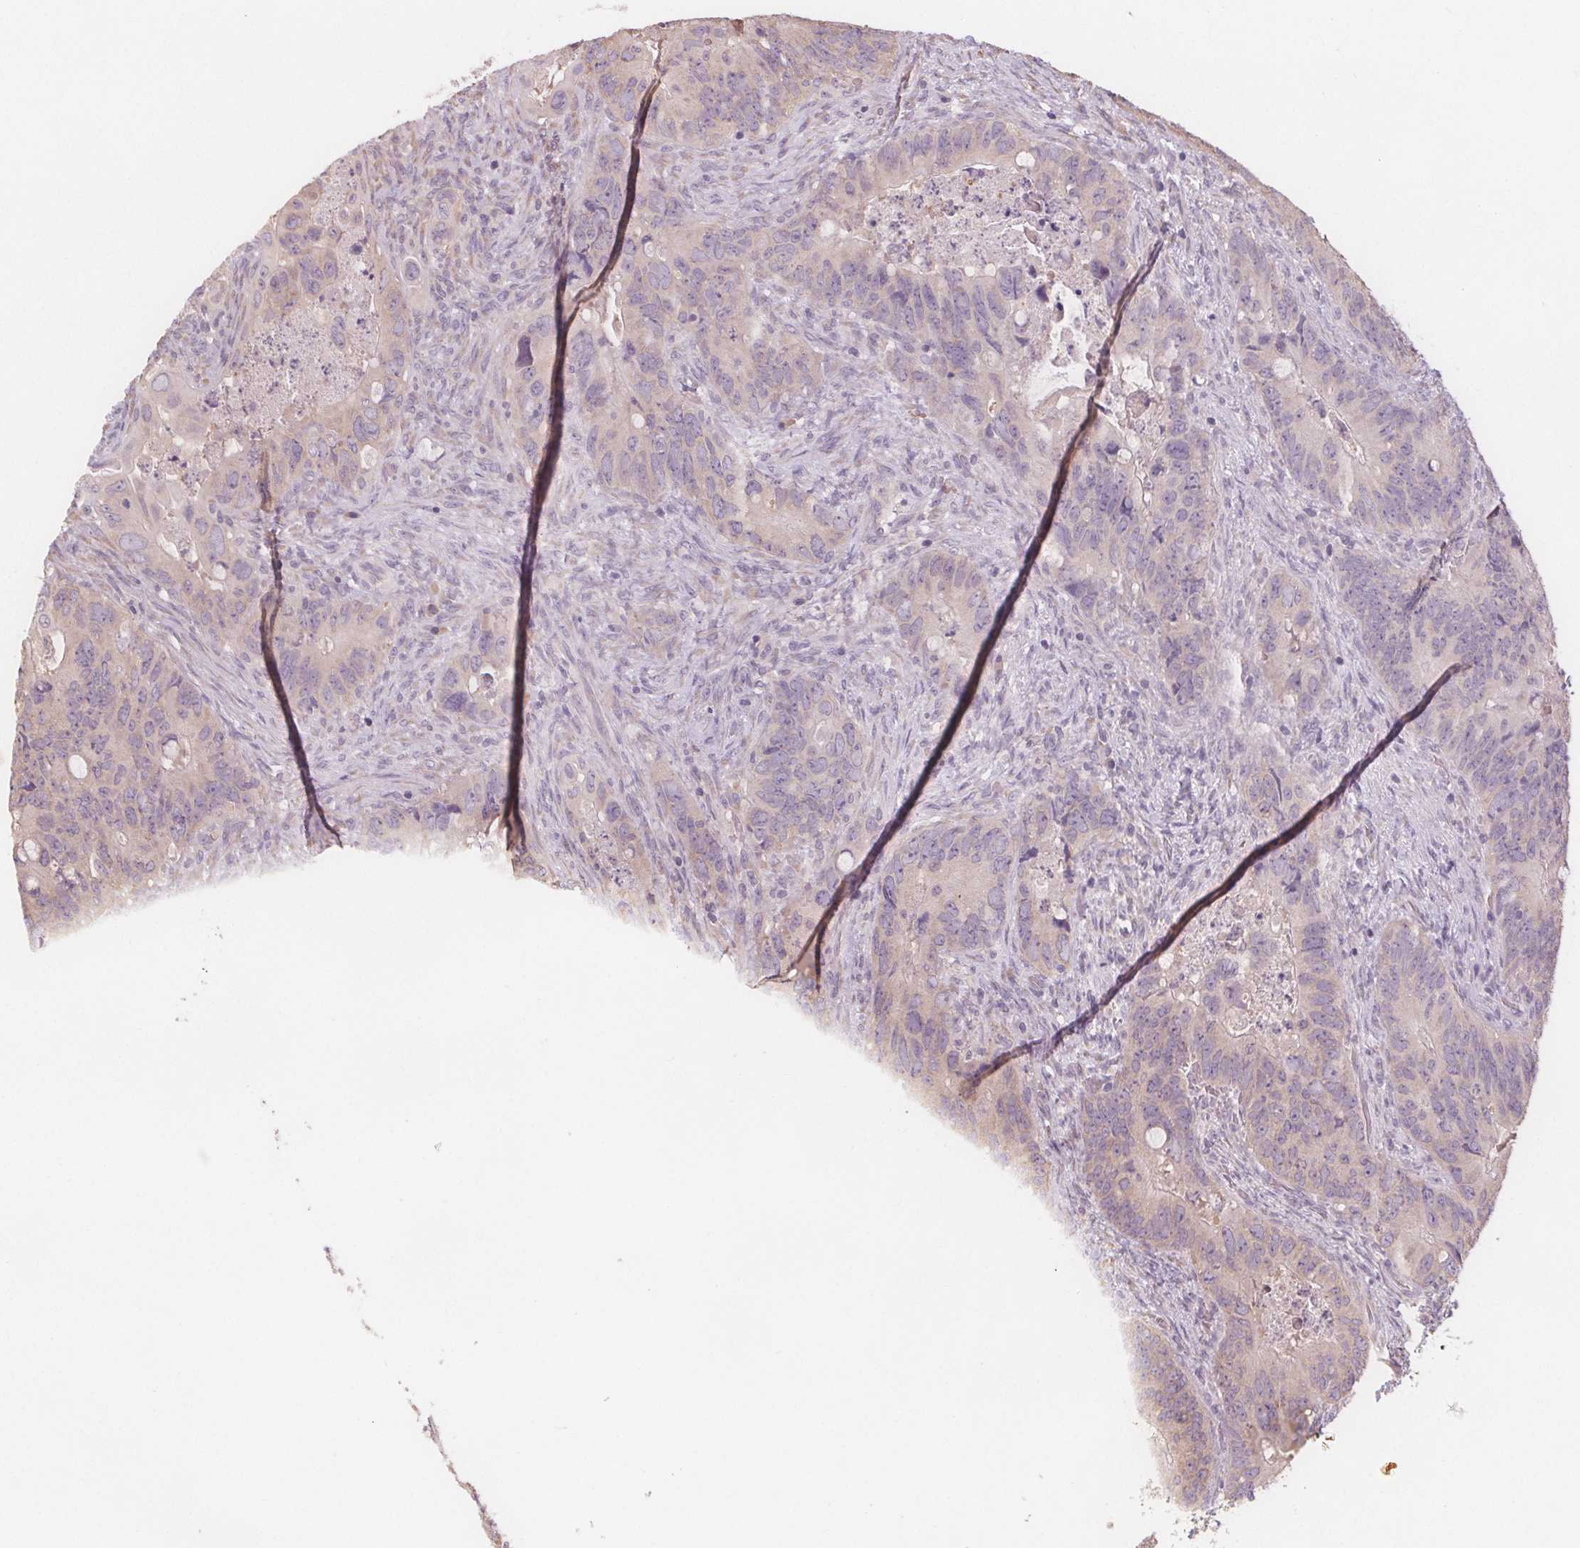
{"staining": {"intensity": "negative", "quantity": "none", "location": "none"}, "tissue": "colorectal cancer", "cell_type": "Tumor cells", "image_type": "cancer", "snomed": [{"axis": "morphology", "description": "Adenocarcinoma, NOS"}, {"axis": "topography", "description": "Rectum"}], "caption": "An immunohistochemistry (IHC) photomicrograph of colorectal cancer (adenocarcinoma) is shown. There is no staining in tumor cells of colorectal cancer (adenocarcinoma).", "gene": "TMEM80", "patient": {"sex": "male", "age": 78}}